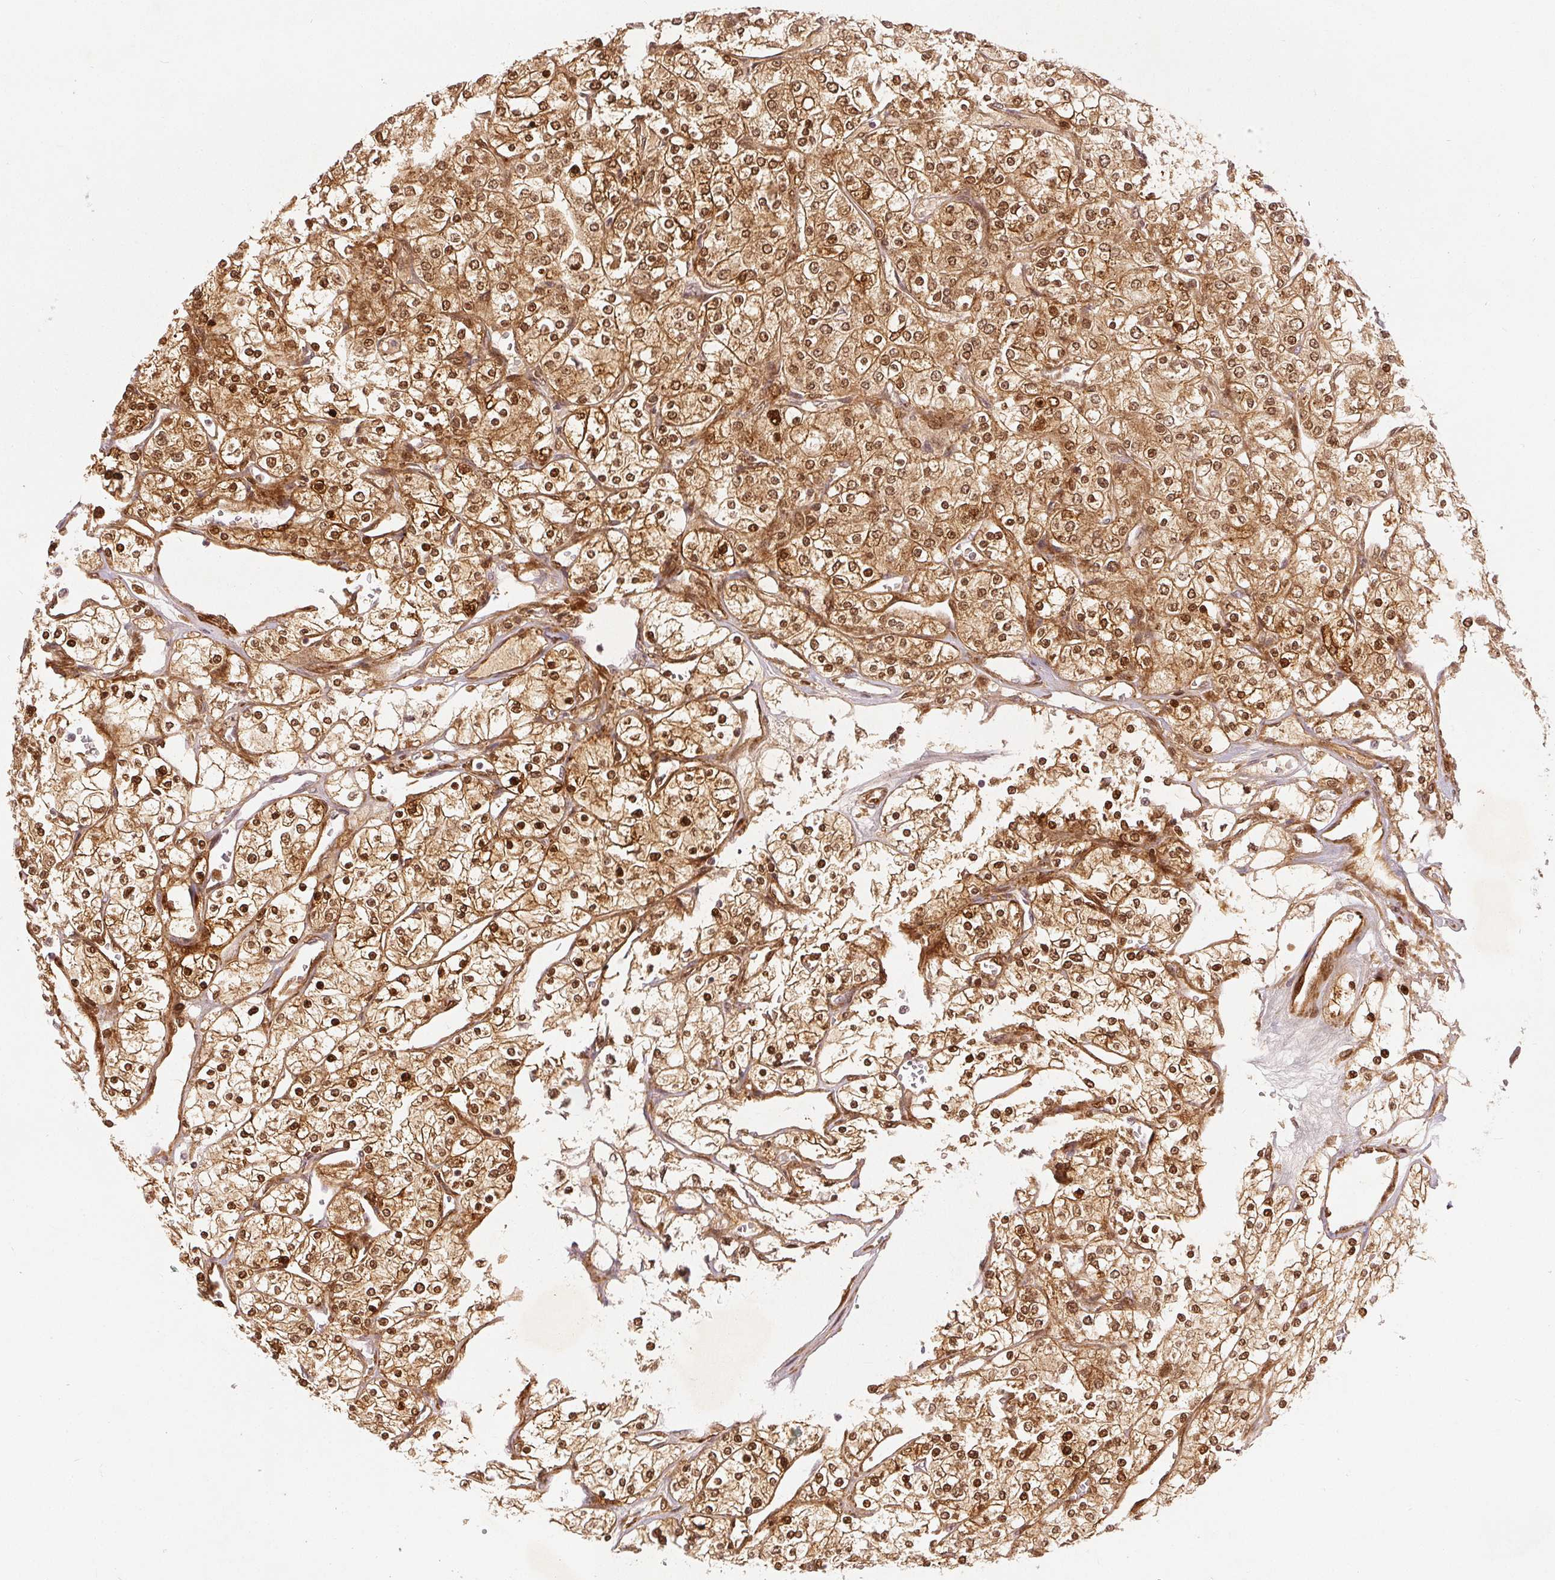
{"staining": {"intensity": "moderate", "quantity": ">75%", "location": "cytoplasmic/membranous,nuclear"}, "tissue": "renal cancer", "cell_type": "Tumor cells", "image_type": "cancer", "snomed": [{"axis": "morphology", "description": "Adenocarcinoma, NOS"}, {"axis": "topography", "description": "Kidney"}], "caption": "This photomicrograph exhibits IHC staining of renal cancer, with medium moderate cytoplasmic/membranous and nuclear staining in about >75% of tumor cells.", "gene": "DEK", "patient": {"sex": "male", "age": 80}}